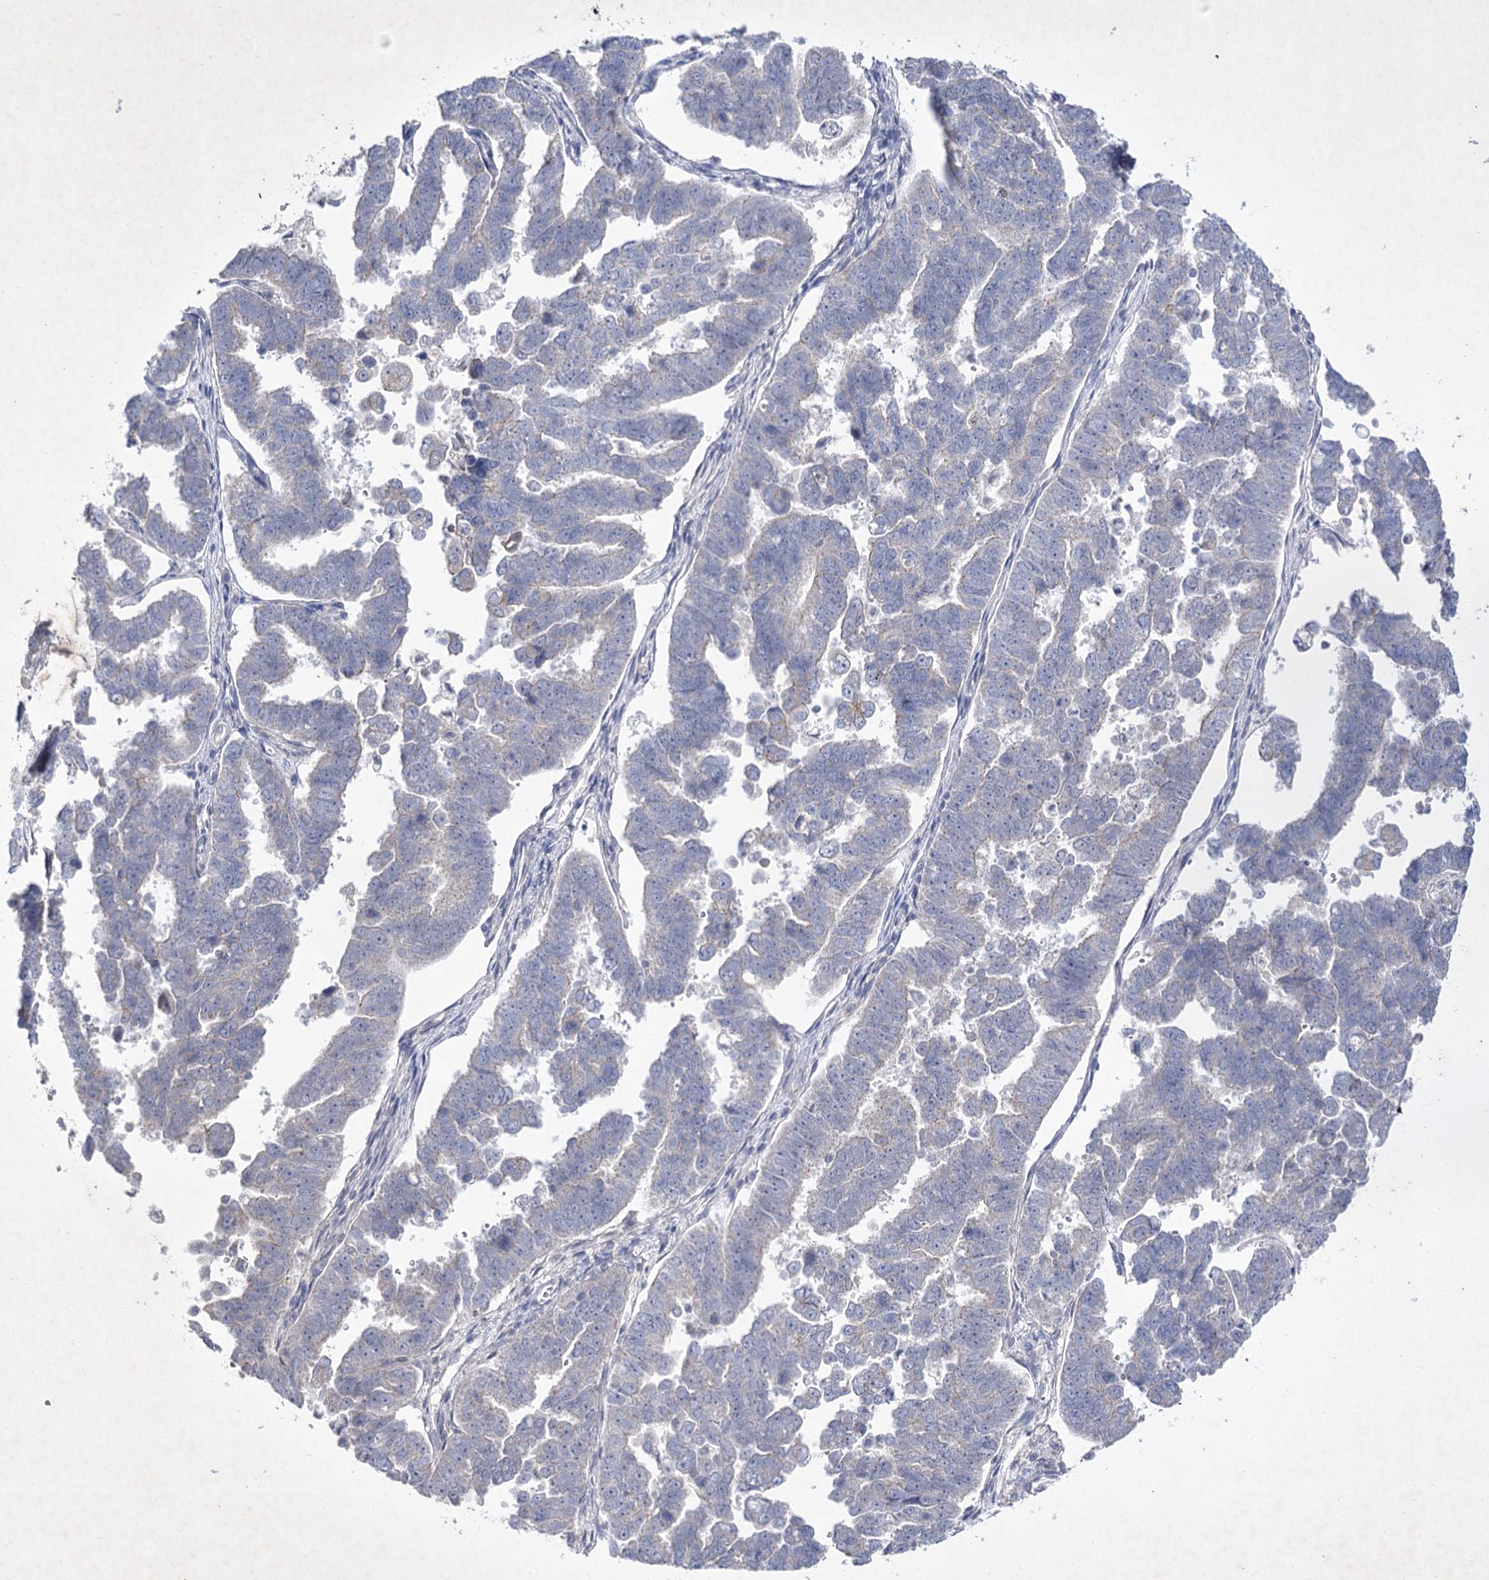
{"staining": {"intensity": "negative", "quantity": "none", "location": "none"}, "tissue": "endometrial cancer", "cell_type": "Tumor cells", "image_type": "cancer", "snomed": [{"axis": "morphology", "description": "Adenocarcinoma, NOS"}, {"axis": "topography", "description": "Endometrium"}], "caption": "Adenocarcinoma (endometrial) stained for a protein using immunohistochemistry reveals no staining tumor cells.", "gene": "COX15", "patient": {"sex": "female", "age": 75}}